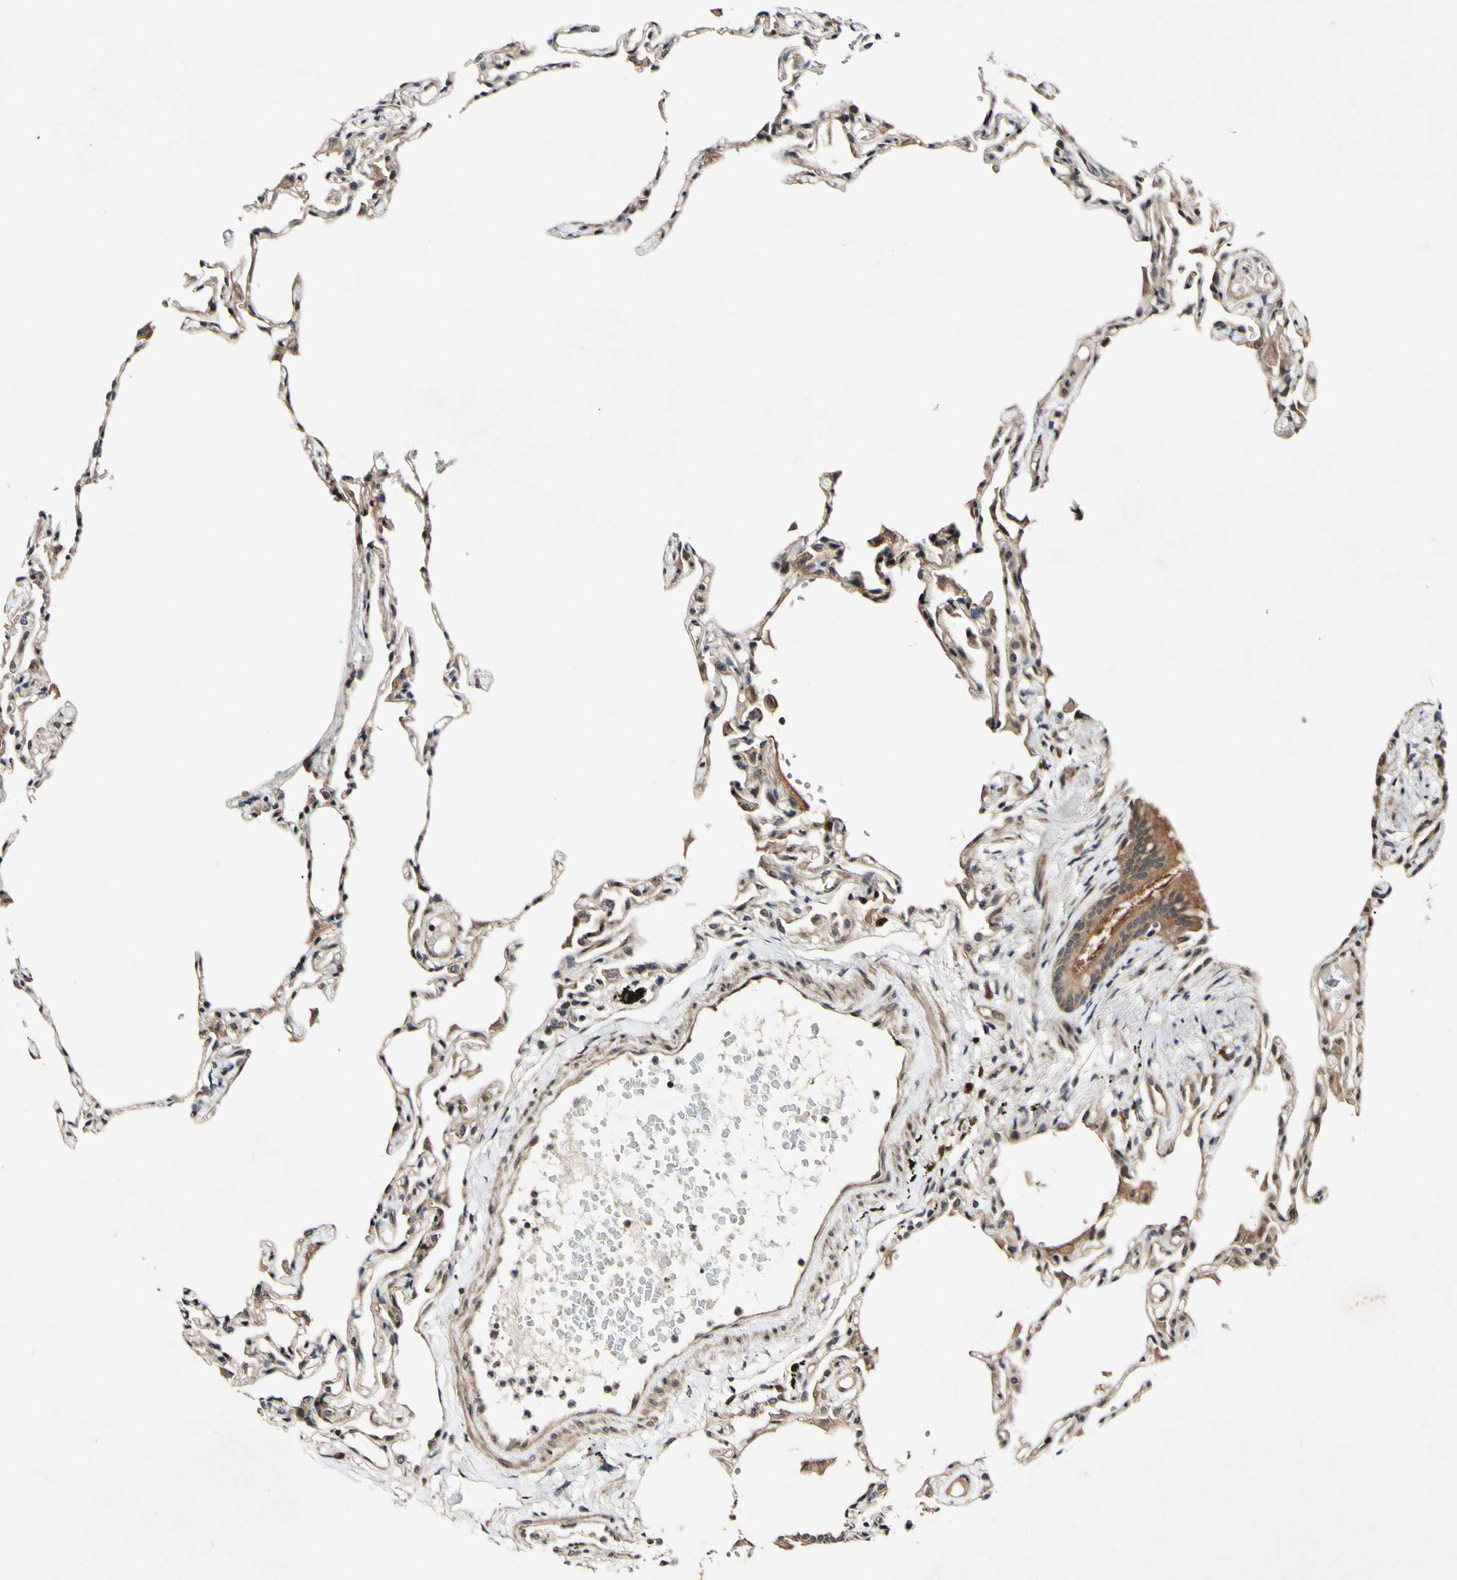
{"staining": {"intensity": "weak", "quantity": ">75%", "location": "cytoplasmic/membranous"}, "tissue": "lung", "cell_type": "Alveolar cells", "image_type": "normal", "snomed": [{"axis": "morphology", "description": "Normal tissue, NOS"}, {"axis": "topography", "description": "Lung"}], "caption": "Lung stained with a brown dye reveals weak cytoplasmic/membranous positive staining in about >75% of alveolar cells.", "gene": "CSNK1E", "patient": {"sex": "female", "age": 49}}